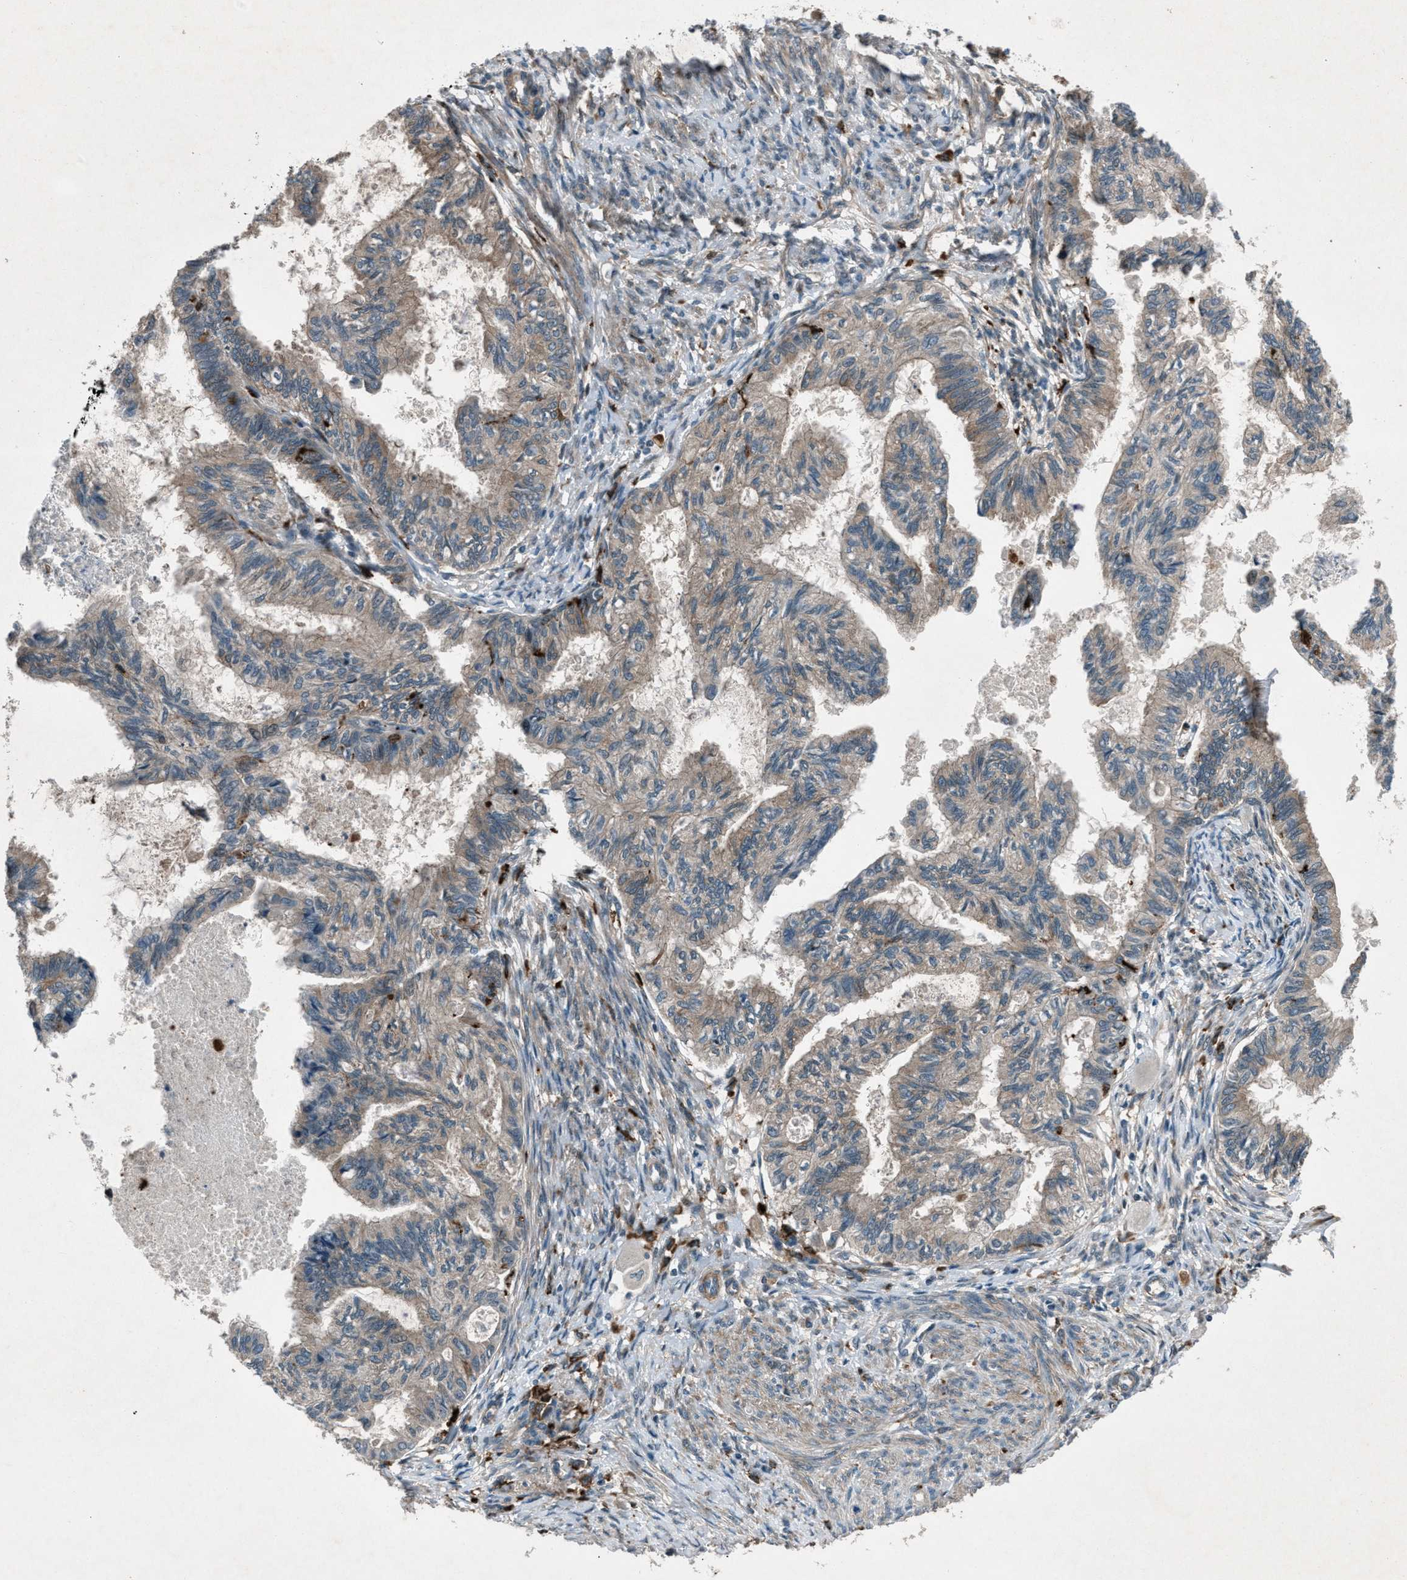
{"staining": {"intensity": "moderate", "quantity": ">75%", "location": "cytoplasmic/membranous"}, "tissue": "cervical cancer", "cell_type": "Tumor cells", "image_type": "cancer", "snomed": [{"axis": "morphology", "description": "Normal tissue, NOS"}, {"axis": "morphology", "description": "Adenocarcinoma, NOS"}, {"axis": "topography", "description": "Cervix"}, {"axis": "topography", "description": "Endometrium"}], "caption": "Protein expression analysis of human cervical adenocarcinoma reveals moderate cytoplasmic/membranous staining in about >75% of tumor cells.", "gene": "EPSTI1", "patient": {"sex": "female", "age": 86}}